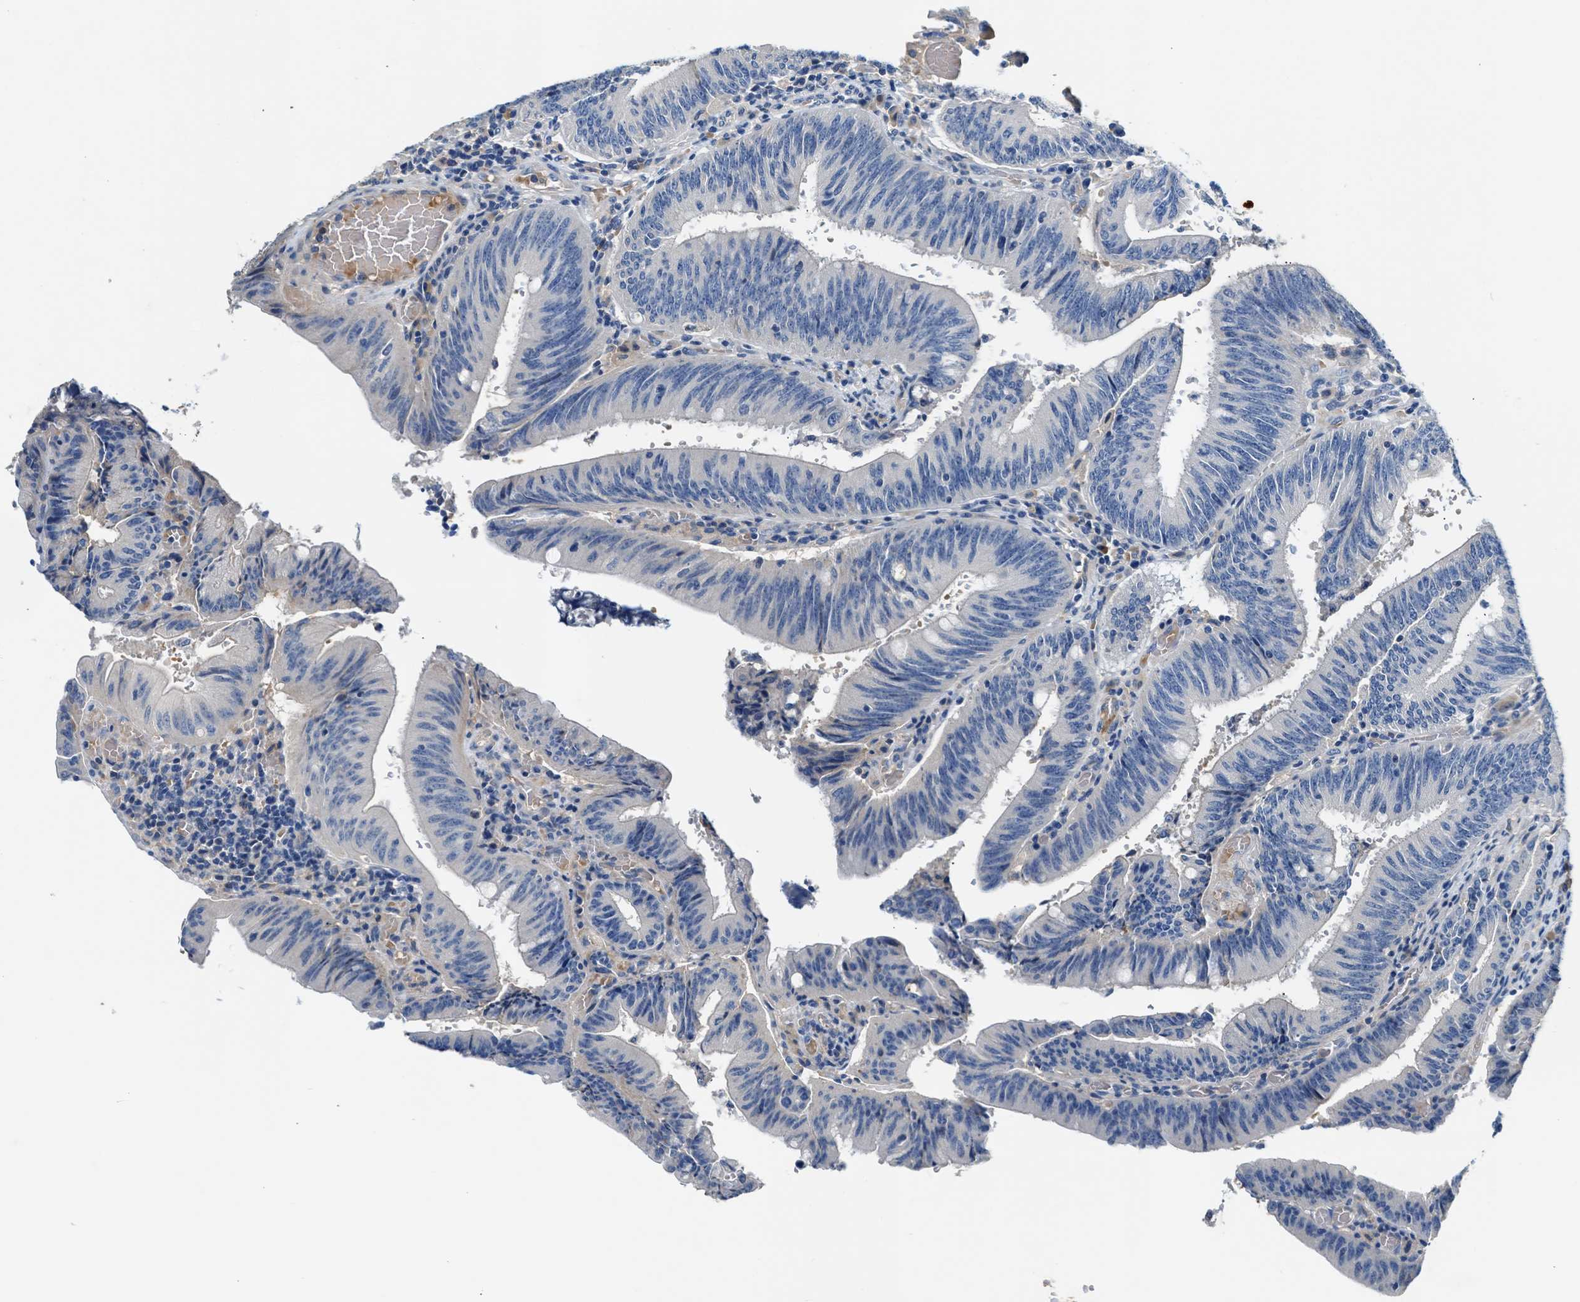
{"staining": {"intensity": "negative", "quantity": "none", "location": "none"}, "tissue": "colorectal cancer", "cell_type": "Tumor cells", "image_type": "cancer", "snomed": [{"axis": "morphology", "description": "Normal tissue, NOS"}, {"axis": "morphology", "description": "Adenocarcinoma, NOS"}, {"axis": "topography", "description": "Rectum"}], "caption": "The micrograph exhibits no staining of tumor cells in colorectal cancer (adenocarcinoma). (Stains: DAB immunohistochemistry with hematoxylin counter stain, Microscopy: brightfield microscopy at high magnification).", "gene": "RWDD2B", "patient": {"sex": "female", "age": 66}}